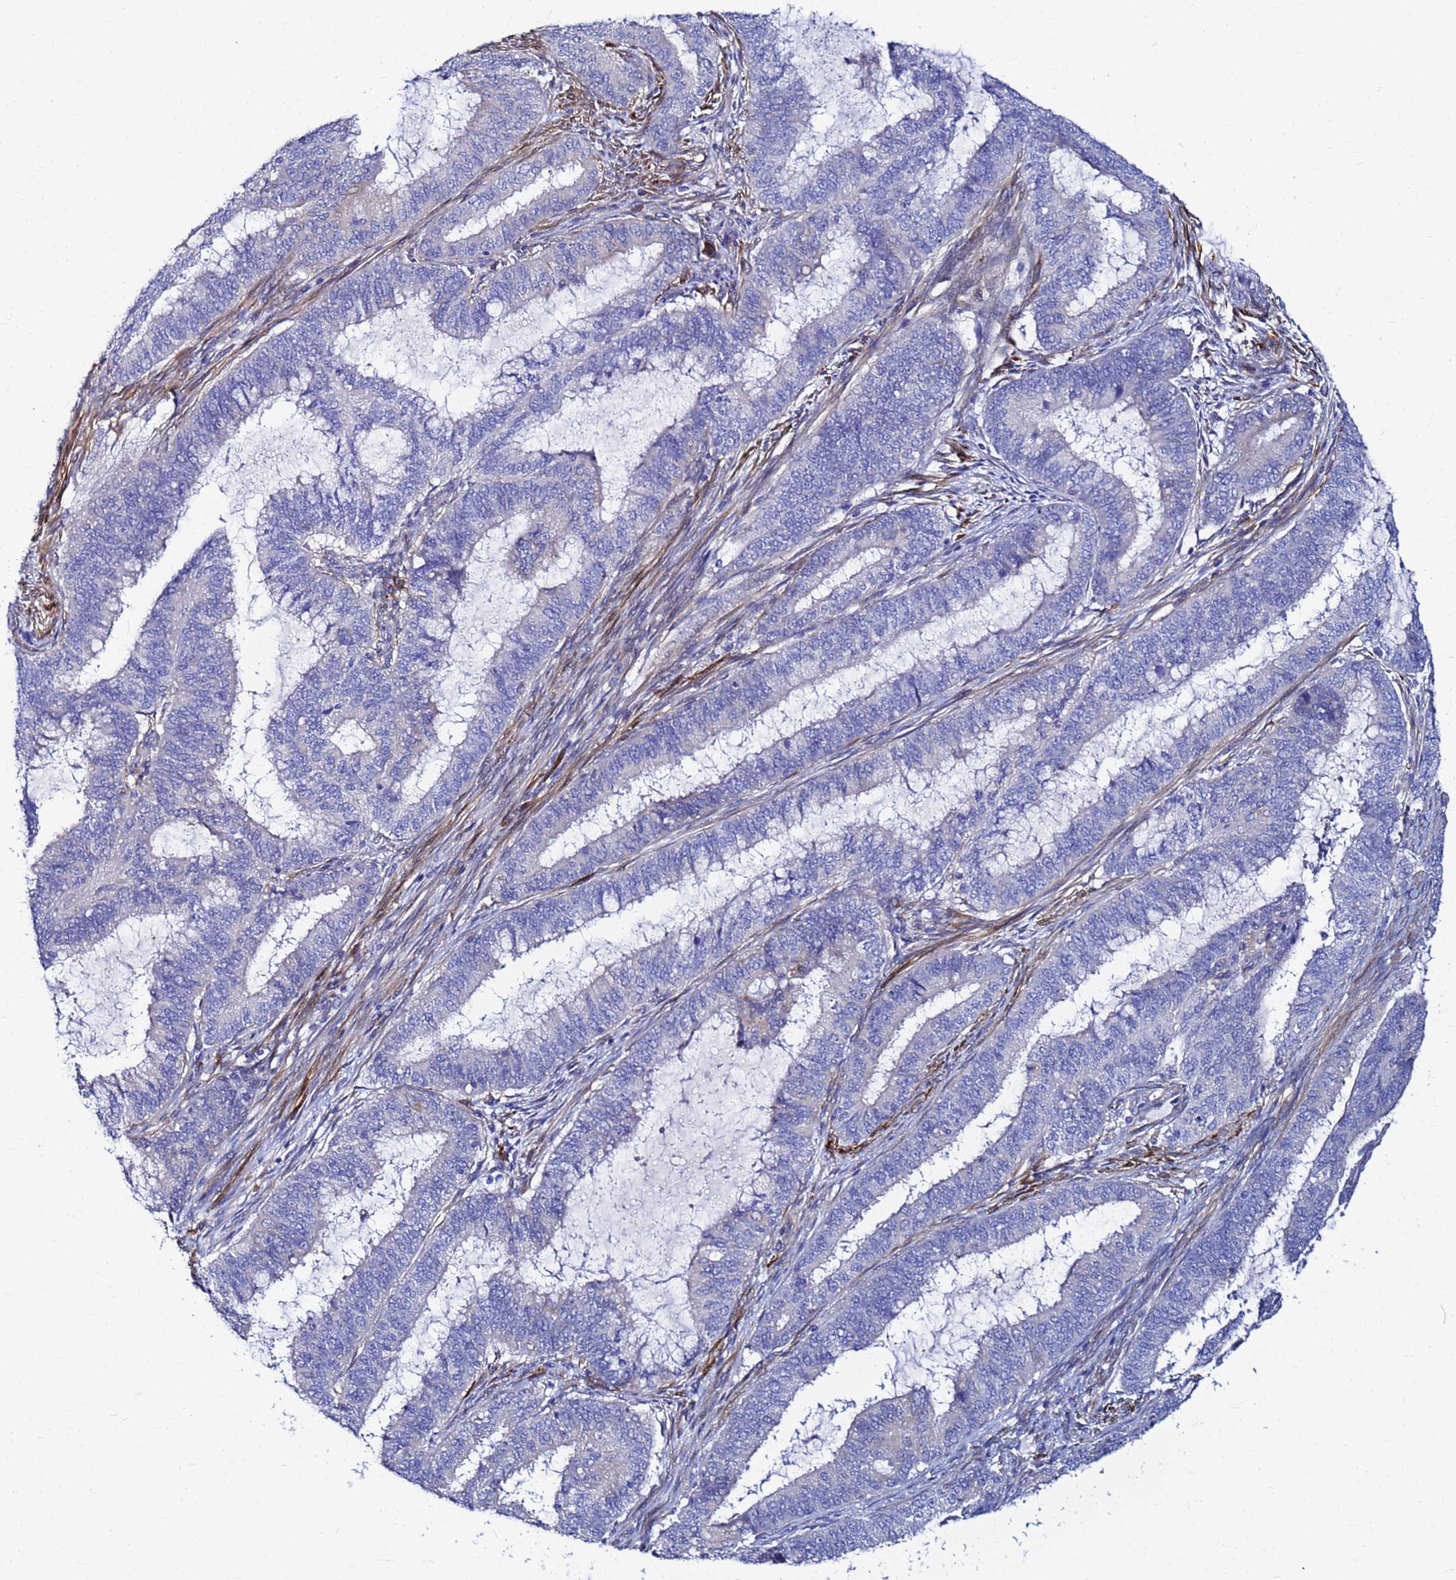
{"staining": {"intensity": "negative", "quantity": "none", "location": "none"}, "tissue": "endometrial cancer", "cell_type": "Tumor cells", "image_type": "cancer", "snomed": [{"axis": "morphology", "description": "Adenocarcinoma, NOS"}, {"axis": "topography", "description": "Endometrium"}], "caption": "Protein analysis of endometrial cancer shows no significant expression in tumor cells. (Stains: DAB immunohistochemistry with hematoxylin counter stain, Microscopy: brightfield microscopy at high magnification).", "gene": "JRKL", "patient": {"sex": "female", "age": 51}}